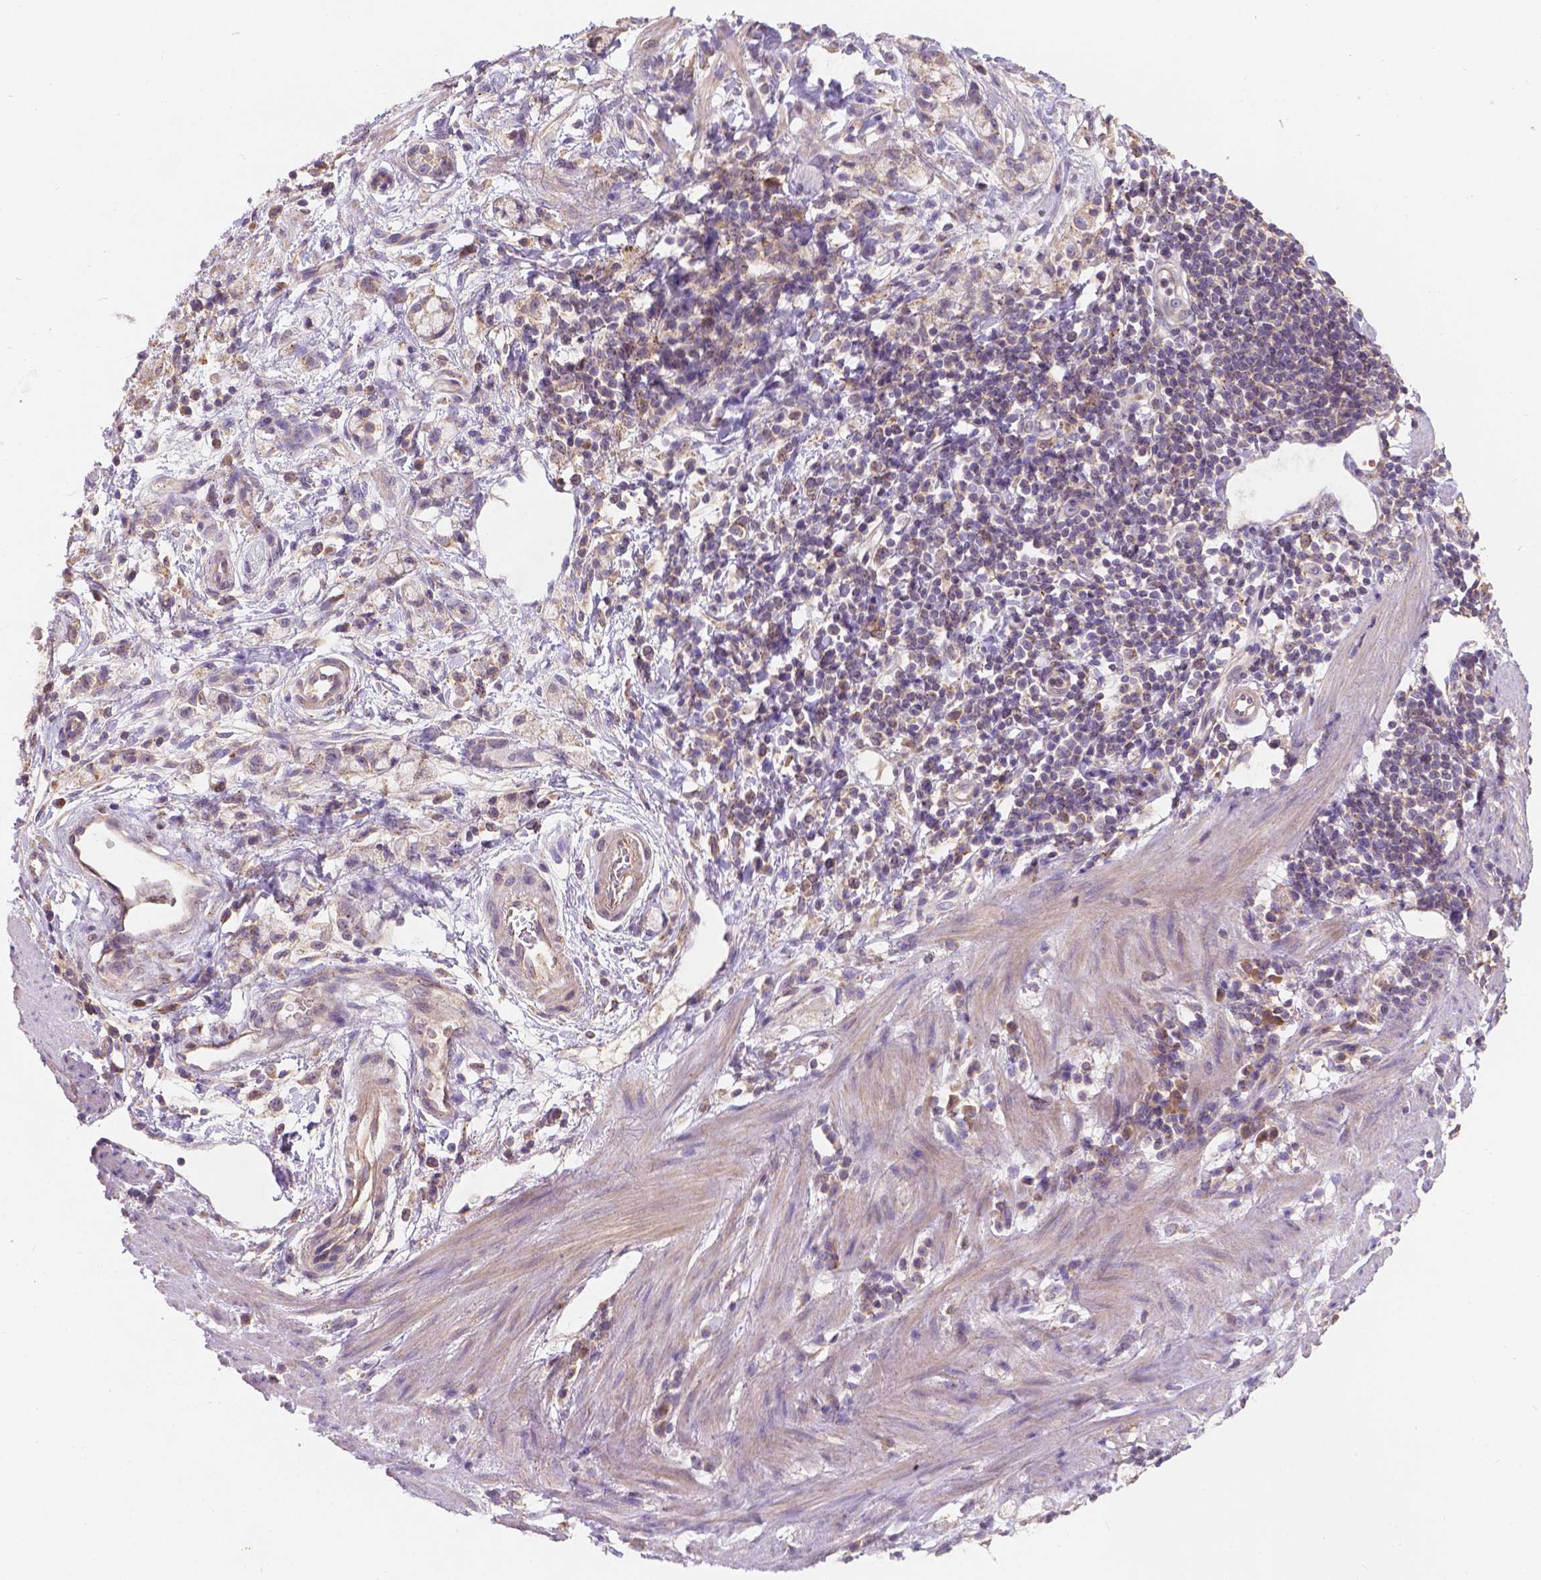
{"staining": {"intensity": "weak", "quantity": "25%-75%", "location": "cytoplasmic/membranous"}, "tissue": "stomach cancer", "cell_type": "Tumor cells", "image_type": "cancer", "snomed": [{"axis": "morphology", "description": "Adenocarcinoma, NOS"}, {"axis": "topography", "description": "Stomach"}], "caption": "High-magnification brightfield microscopy of stomach adenocarcinoma stained with DAB (3,3'-diaminobenzidine) (brown) and counterstained with hematoxylin (blue). tumor cells exhibit weak cytoplasmic/membranous expression is identified in approximately25%-75% of cells.", "gene": "CDK10", "patient": {"sex": "male", "age": 58}}